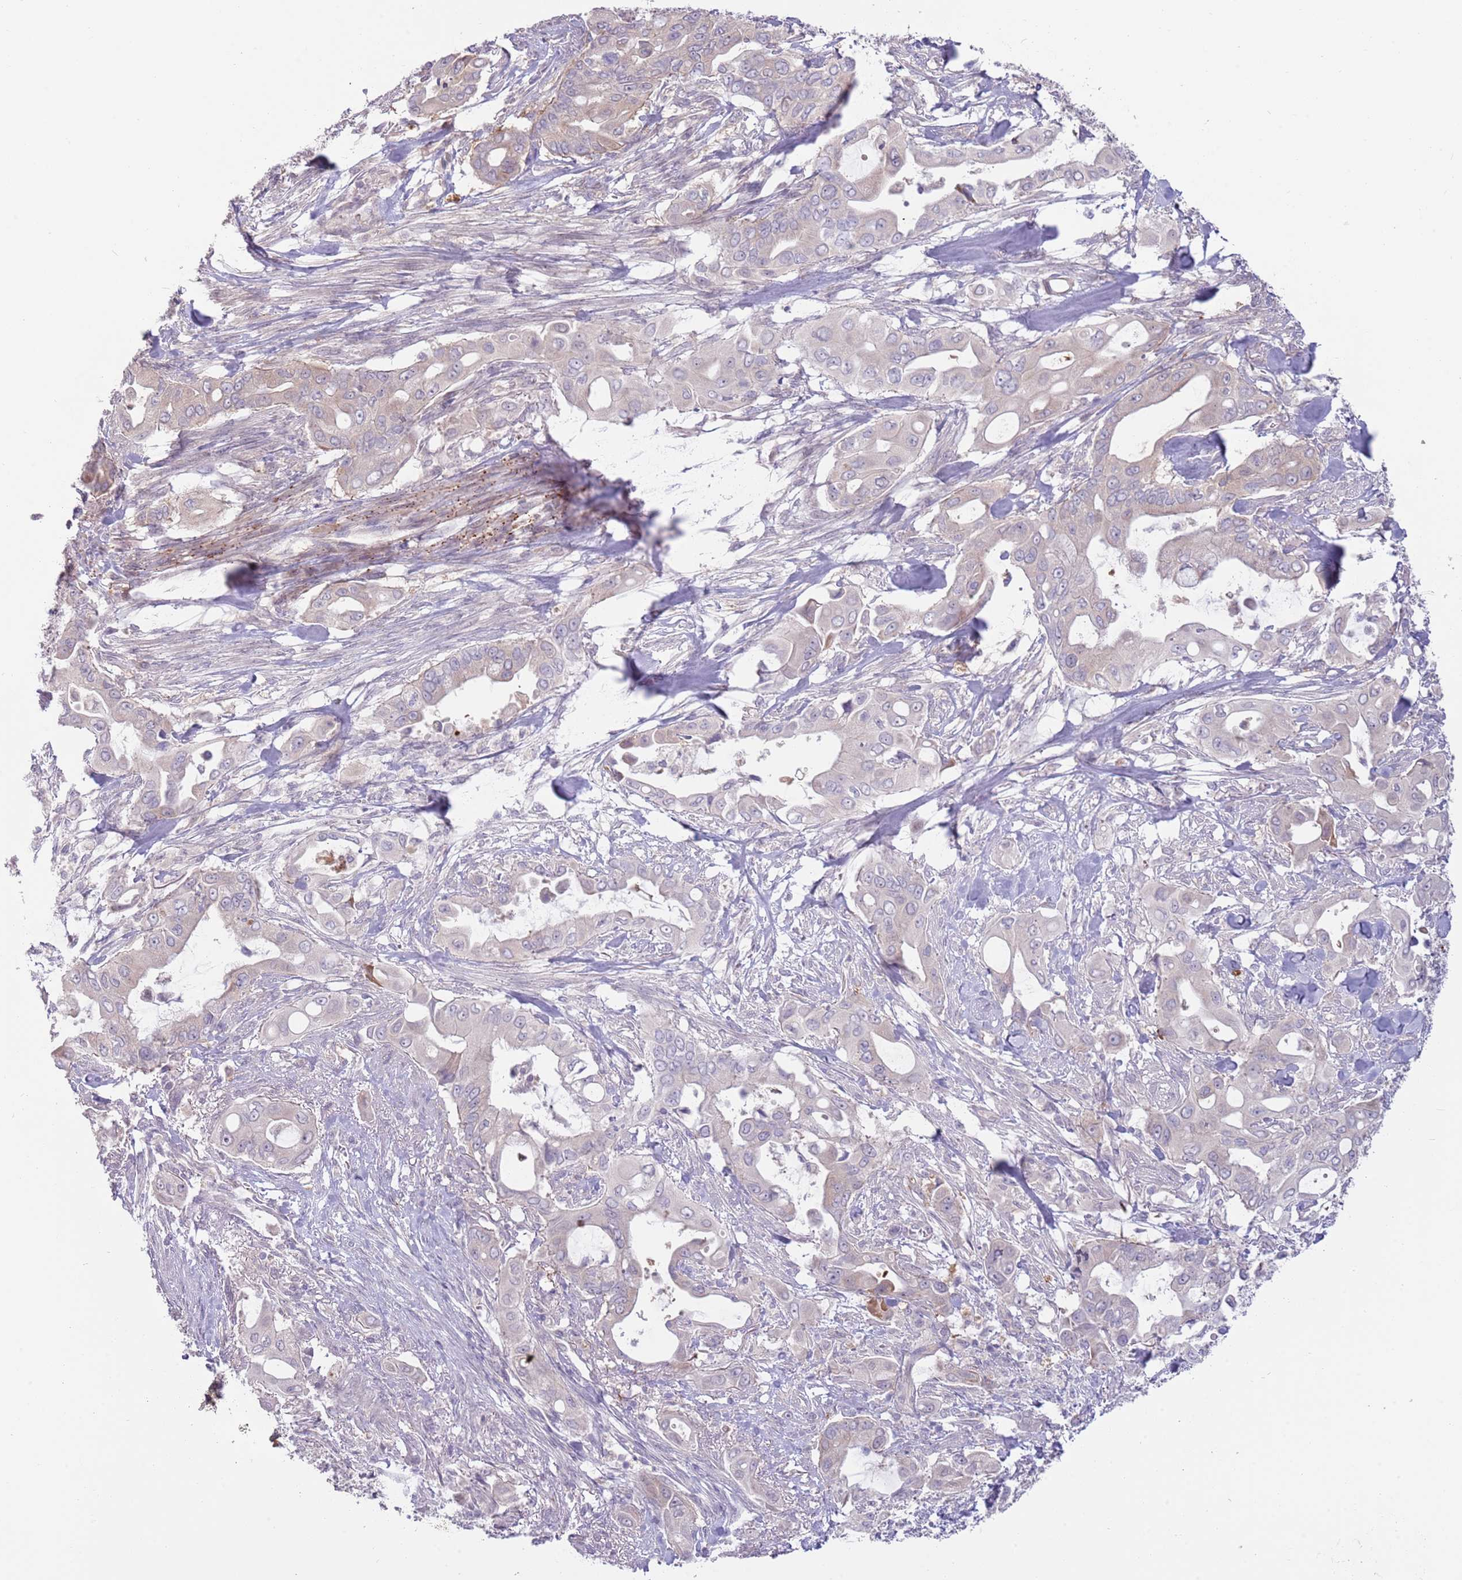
{"staining": {"intensity": "weak", "quantity": "25%-75%", "location": "cytoplasmic/membranous"}, "tissue": "pancreatic cancer", "cell_type": "Tumor cells", "image_type": "cancer", "snomed": [{"axis": "morphology", "description": "Adenocarcinoma, NOS"}, {"axis": "topography", "description": "Pancreas"}], "caption": "High-magnification brightfield microscopy of pancreatic cancer (adenocarcinoma) stained with DAB (brown) and counterstained with hematoxylin (blue). tumor cells exhibit weak cytoplasmic/membranous staining is identified in about25%-75% of cells. The protein of interest is stained brown, and the nuclei are stained in blue (DAB IHC with brightfield microscopy, high magnification).", "gene": "LDHD", "patient": {"sex": "male", "age": 57}}